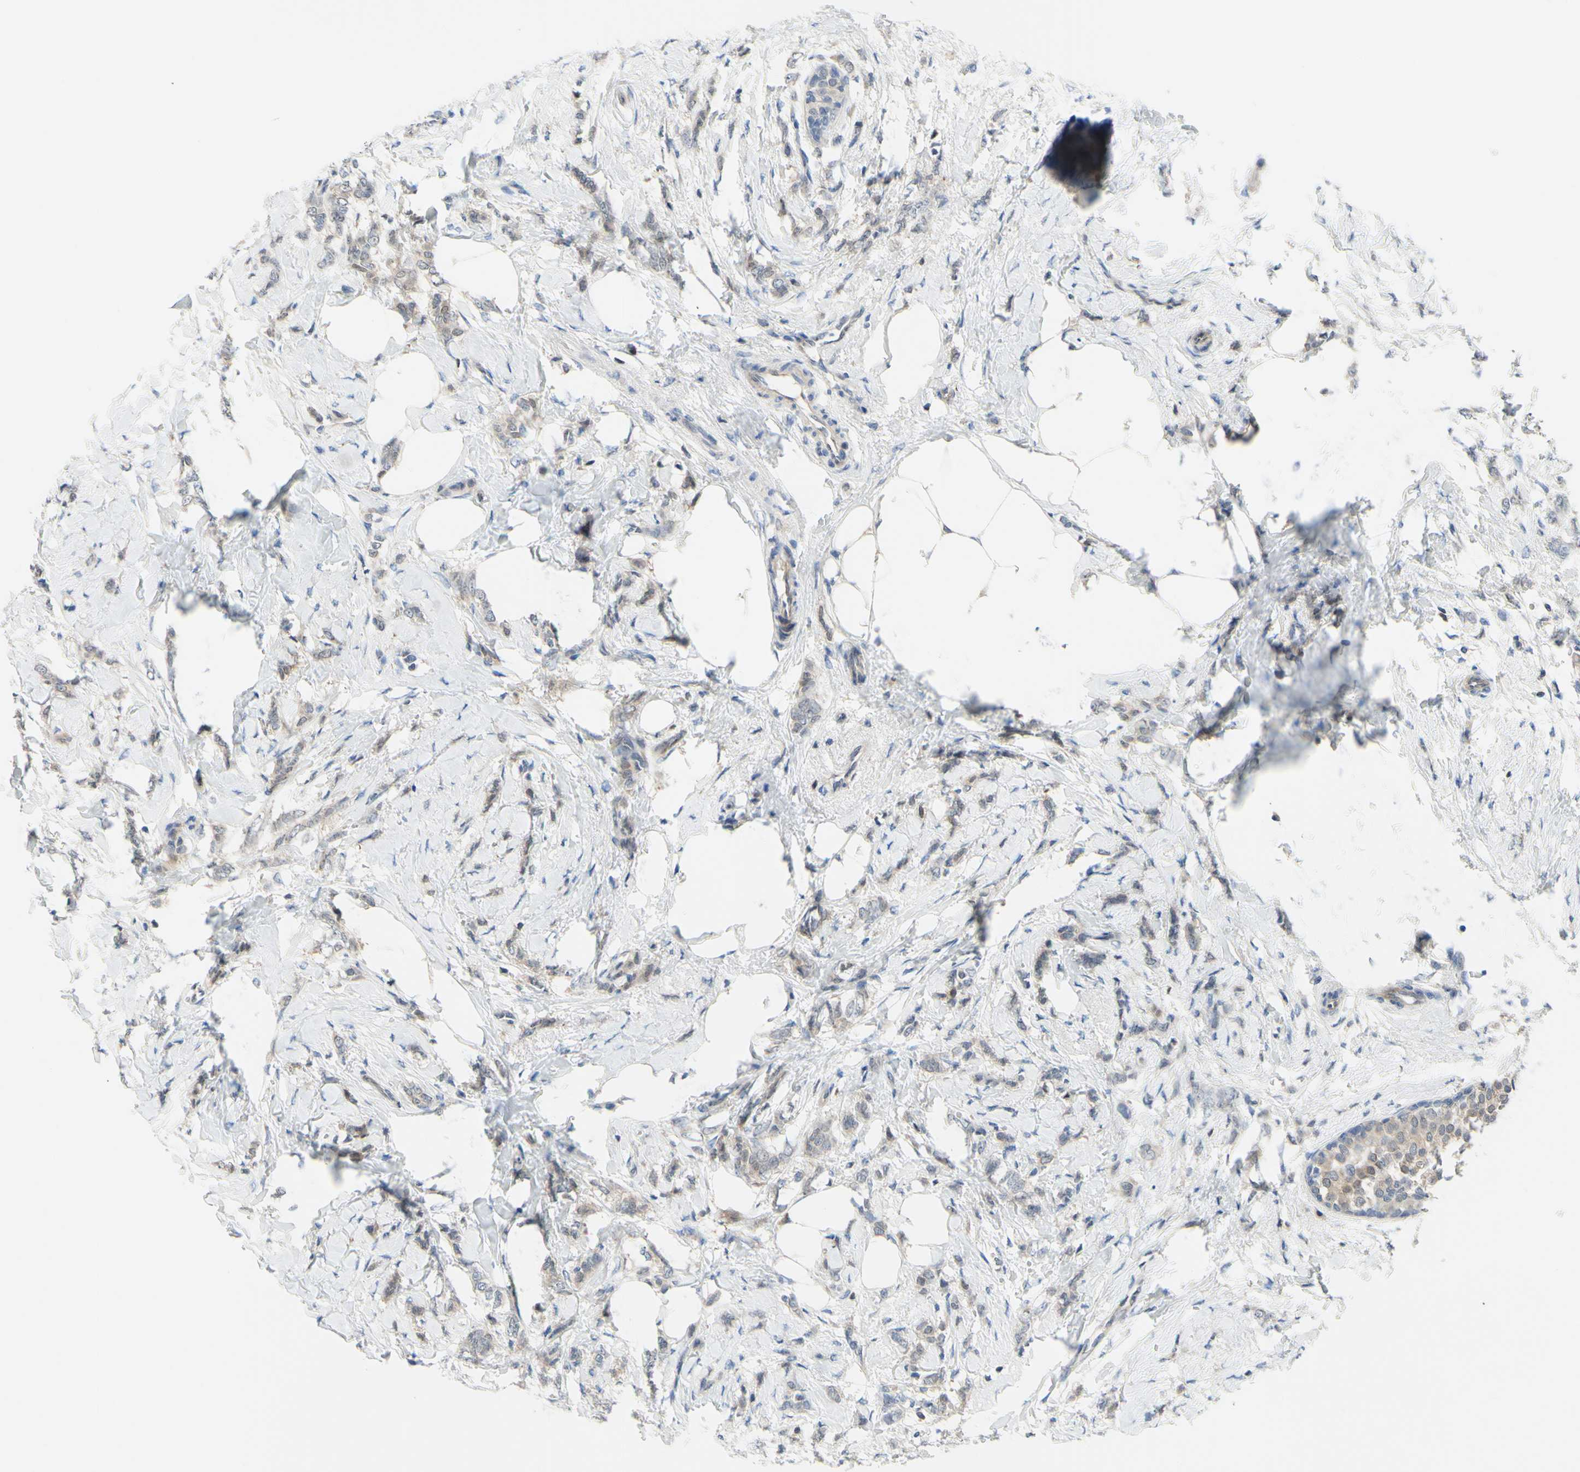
{"staining": {"intensity": "weak", "quantity": "25%-75%", "location": "cytoplasmic/membranous"}, "tissue": "breast cancer", "cell_type": "Tumor cells", "image_type": "cancer", "snomed": [{"axis": "morphology", "description": "Lobular carcinoma, in situ"}, {"axis": "morphology", "description": "Lobular carcinoma"}, {"axis": "topography", "description": "Breast"}], "caption": "Immunohistochemistry (IHC) (DAB (3,3'-diaminobenzidine)) staining of human lobular carcinoma (breast) exhibits weak cytoplasmic/membranous protein staining in about 25%-75% of tumor cells.", "gene": "UPK3B", "patient": {"sex": "female", "age": 41}}